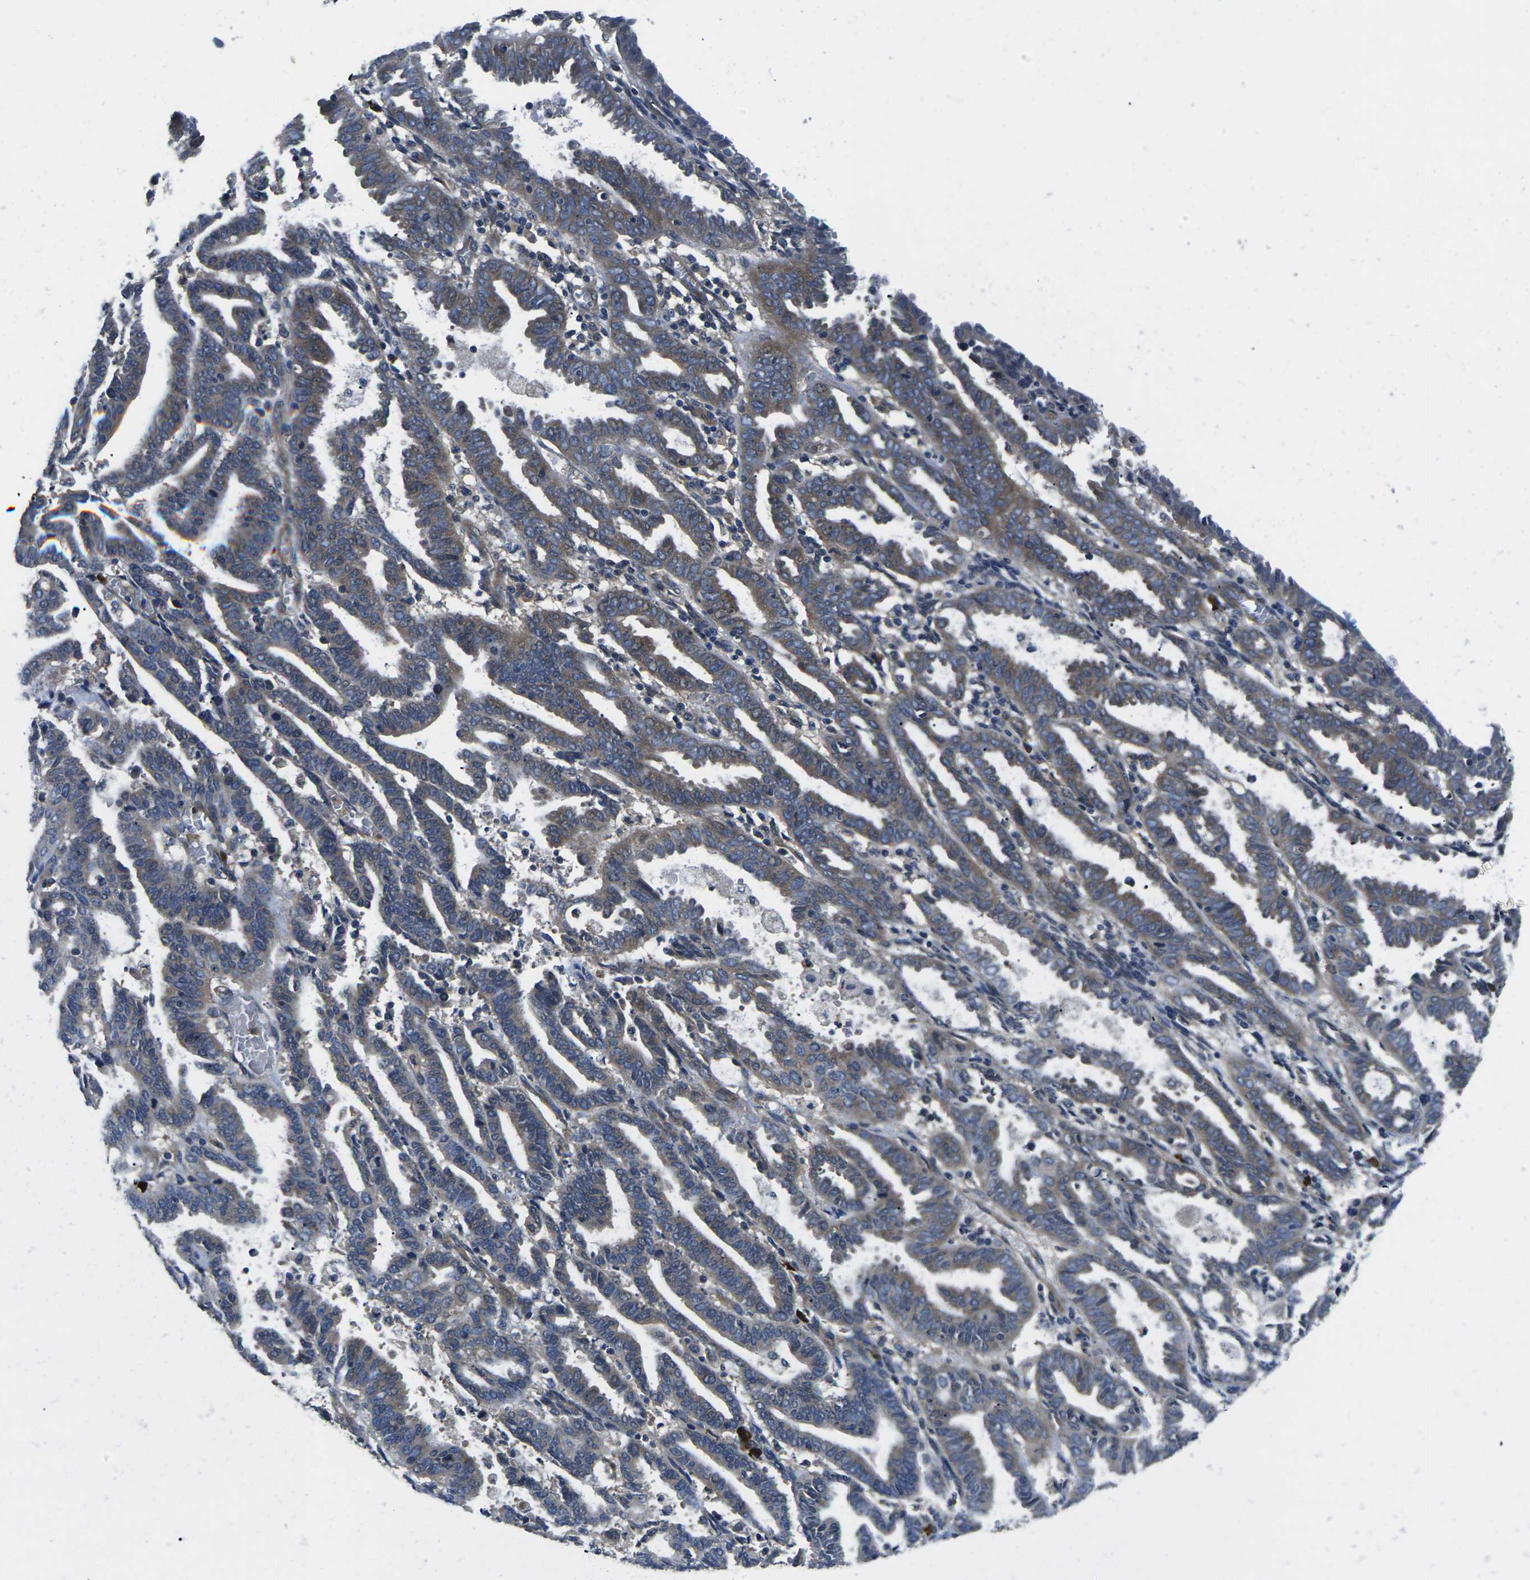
{"staining": {"intensity": "weak", "quantity": "25%-75%", "location": "cytoplasmic/membranous"}, "tissue": "endometrial cancer", "cell_type": "Tumor cells", "image_type": "cancer", "snomed": [{"axis": "morphology", "description": "Adenocarcinoma, NOS"}, {"axis": "topography", "description": "Uterus"}], "caption": "High-magnification brightfield microscopy of endometrial cancer stained with DAB (3,3'-diaminobenzidine) (brown) and counterstained with hematoxylin (blue). tumor cells exhibit weak cytoplasmic/membranous expression is identified in about25%-75% of cells. Using DAB (3,3'-diaminobenzidine) (brown) and hematoxylin (blue) stains, captured at high magnification using brightfield microscopy.", "gene": "PLCE1", "patient": {"sex": "female", "age": 83}}